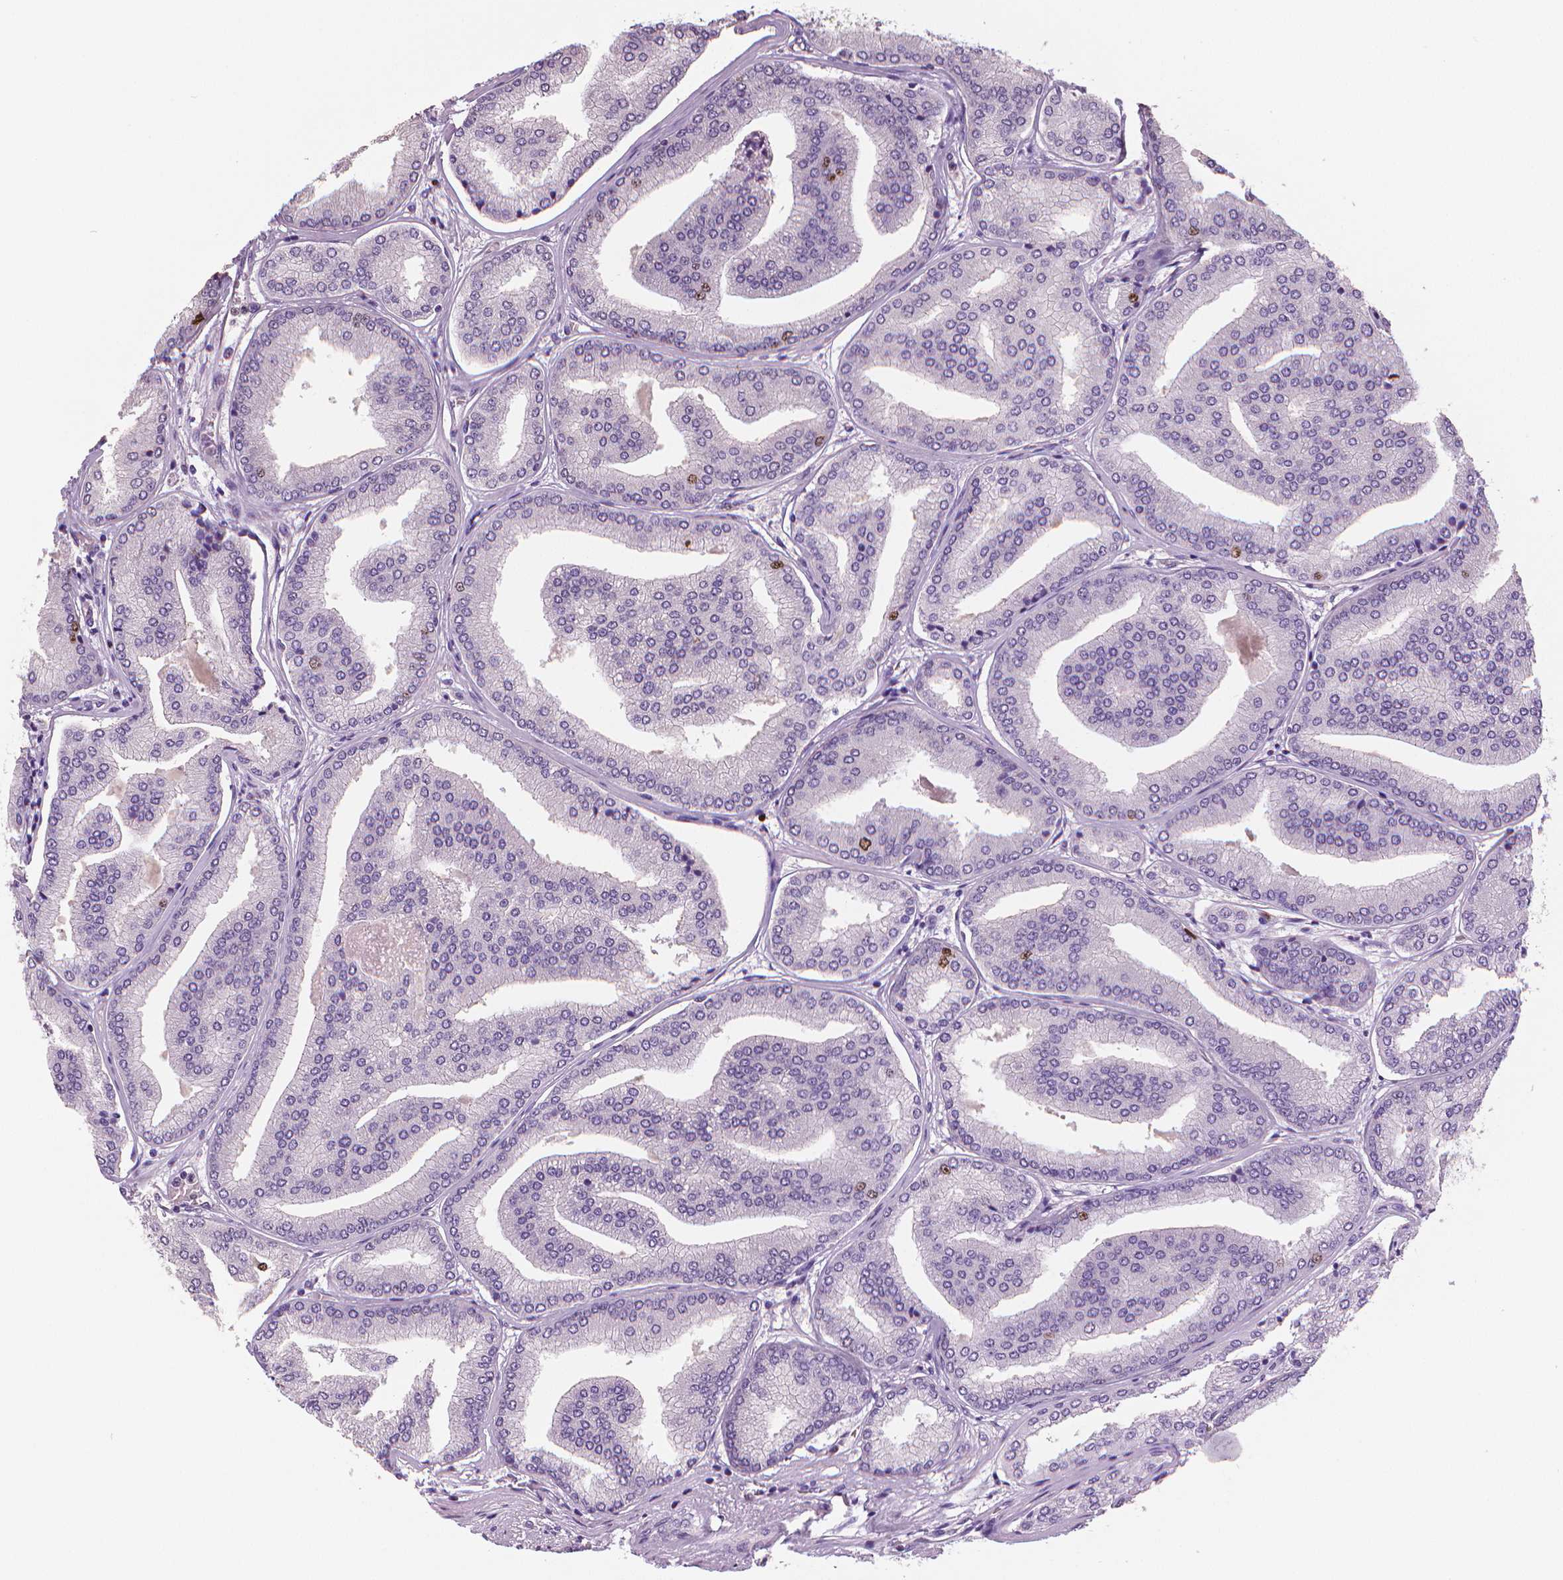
{"staining": {"intensity": "negative", "quantity": "none", "location": "none"}, "tissue": "prostate cancer", "cell_type": "Tumor cells", "image_type": "cancer", "snomed": [{"axis": "morphology", "description": "Adenocarcinoma, NOS"}, {"axis": "topography", "description": "Prostate"}], "caption": "Immunohistochemical staining of human prostate cancer (adenocarcinoma) shows no significant positivity in tumor cells.", "gene": "MKI67", "patient": {"sex": "male", "age": 63}}